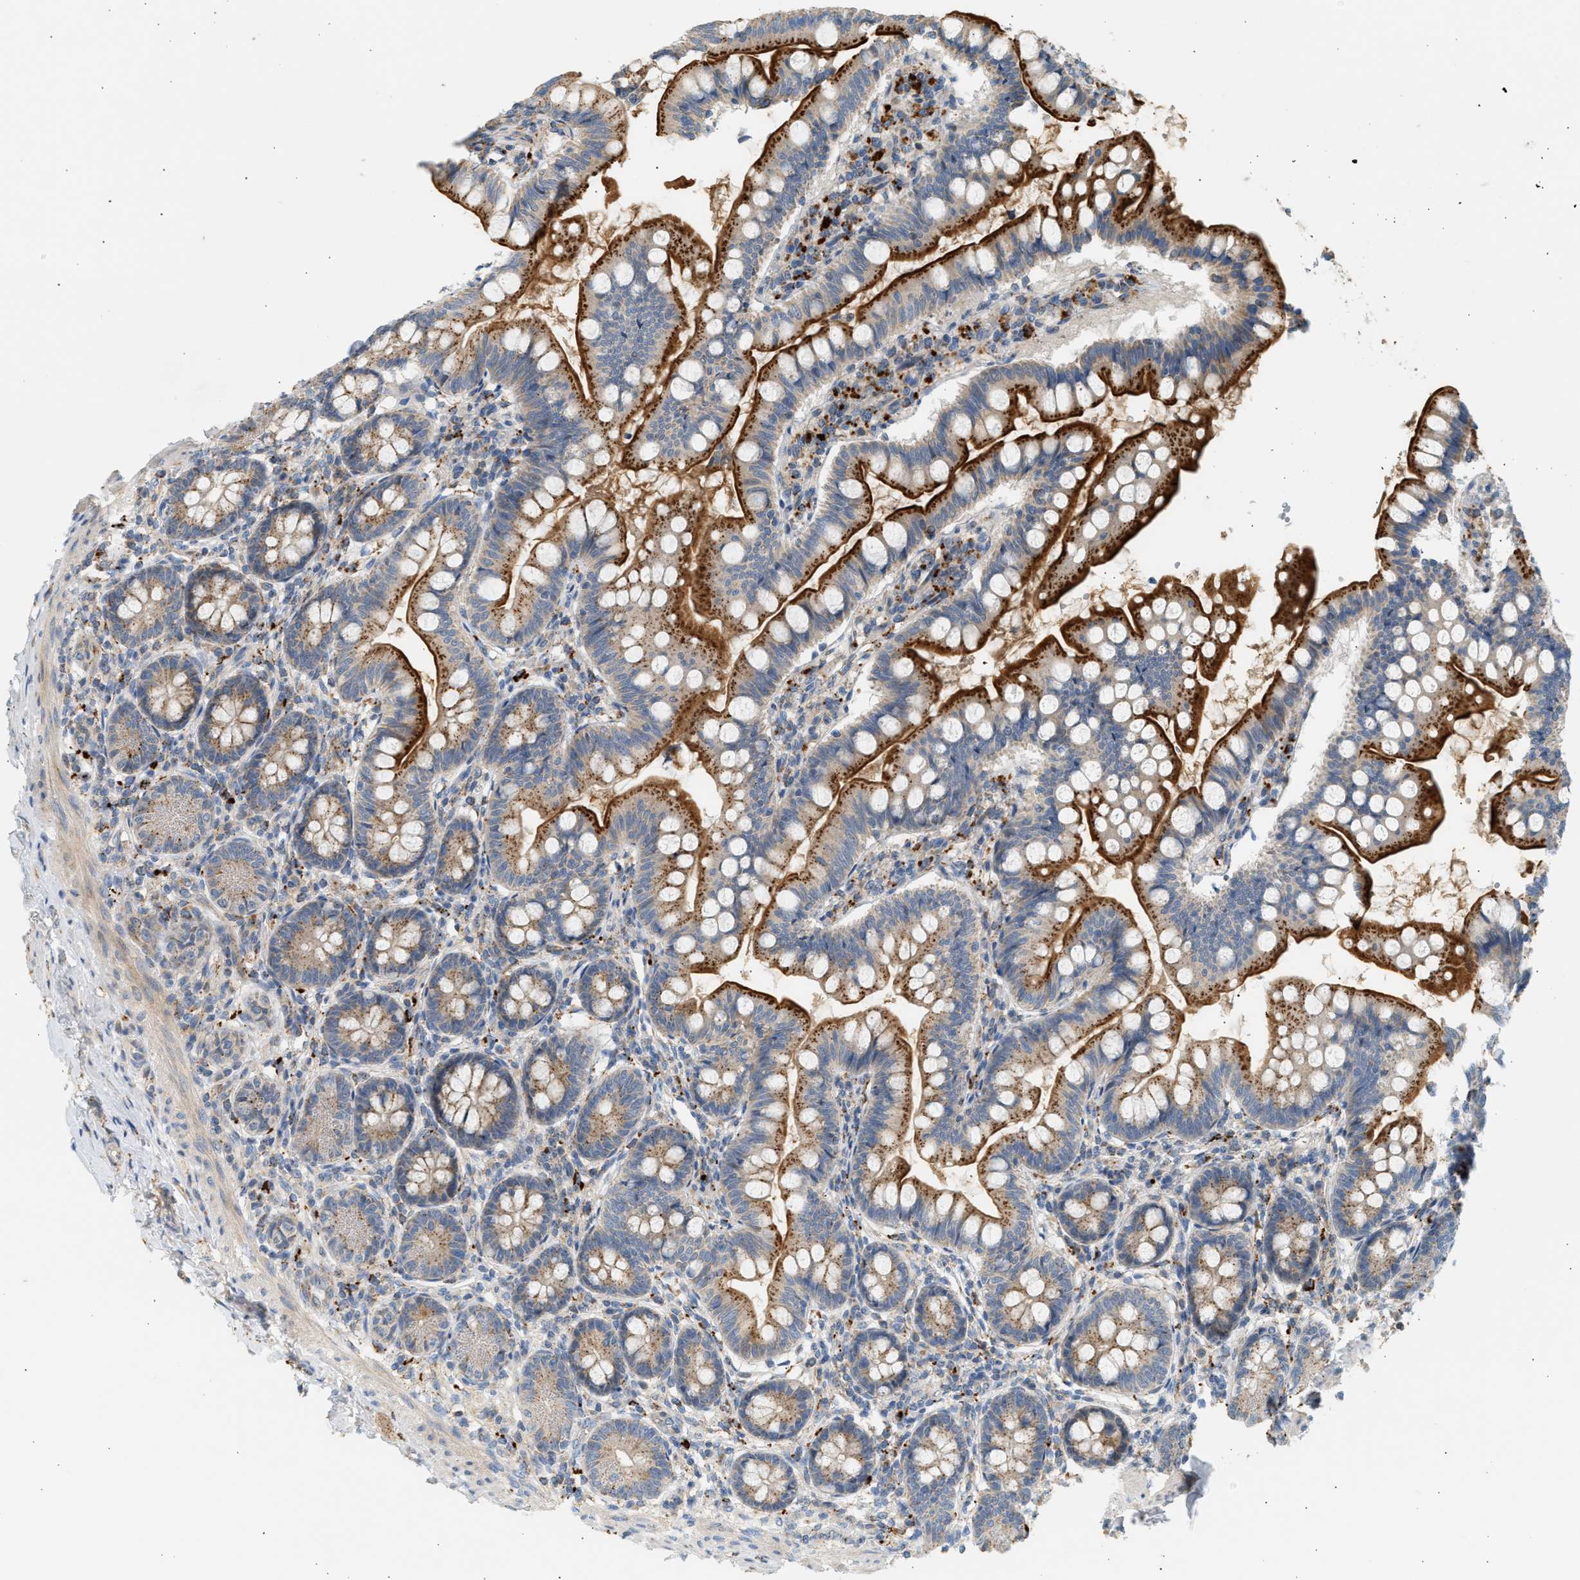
{"staining": {"intensity": "strong", "quantity": ">75%", "location": "cytoplasmic/membranous"}, "tissue": "small intestine", "cell_type": "Glandular cells", "image_type": "normal", "snomed": [{"axis": "morphology", "description": "Normal tissue, NOS"}, {"axis": "topography", "description": "Small intestine"}], "caption": "This photomicrograph exhibits immunohistochemistry (IHC) staining of unremarkable human small intestine, with high strong cytoplasmic/membranous staining in about >75% of glandular cells.", "gene": "ENTHD1", "patient": {"sex": "male", "age": 7}}